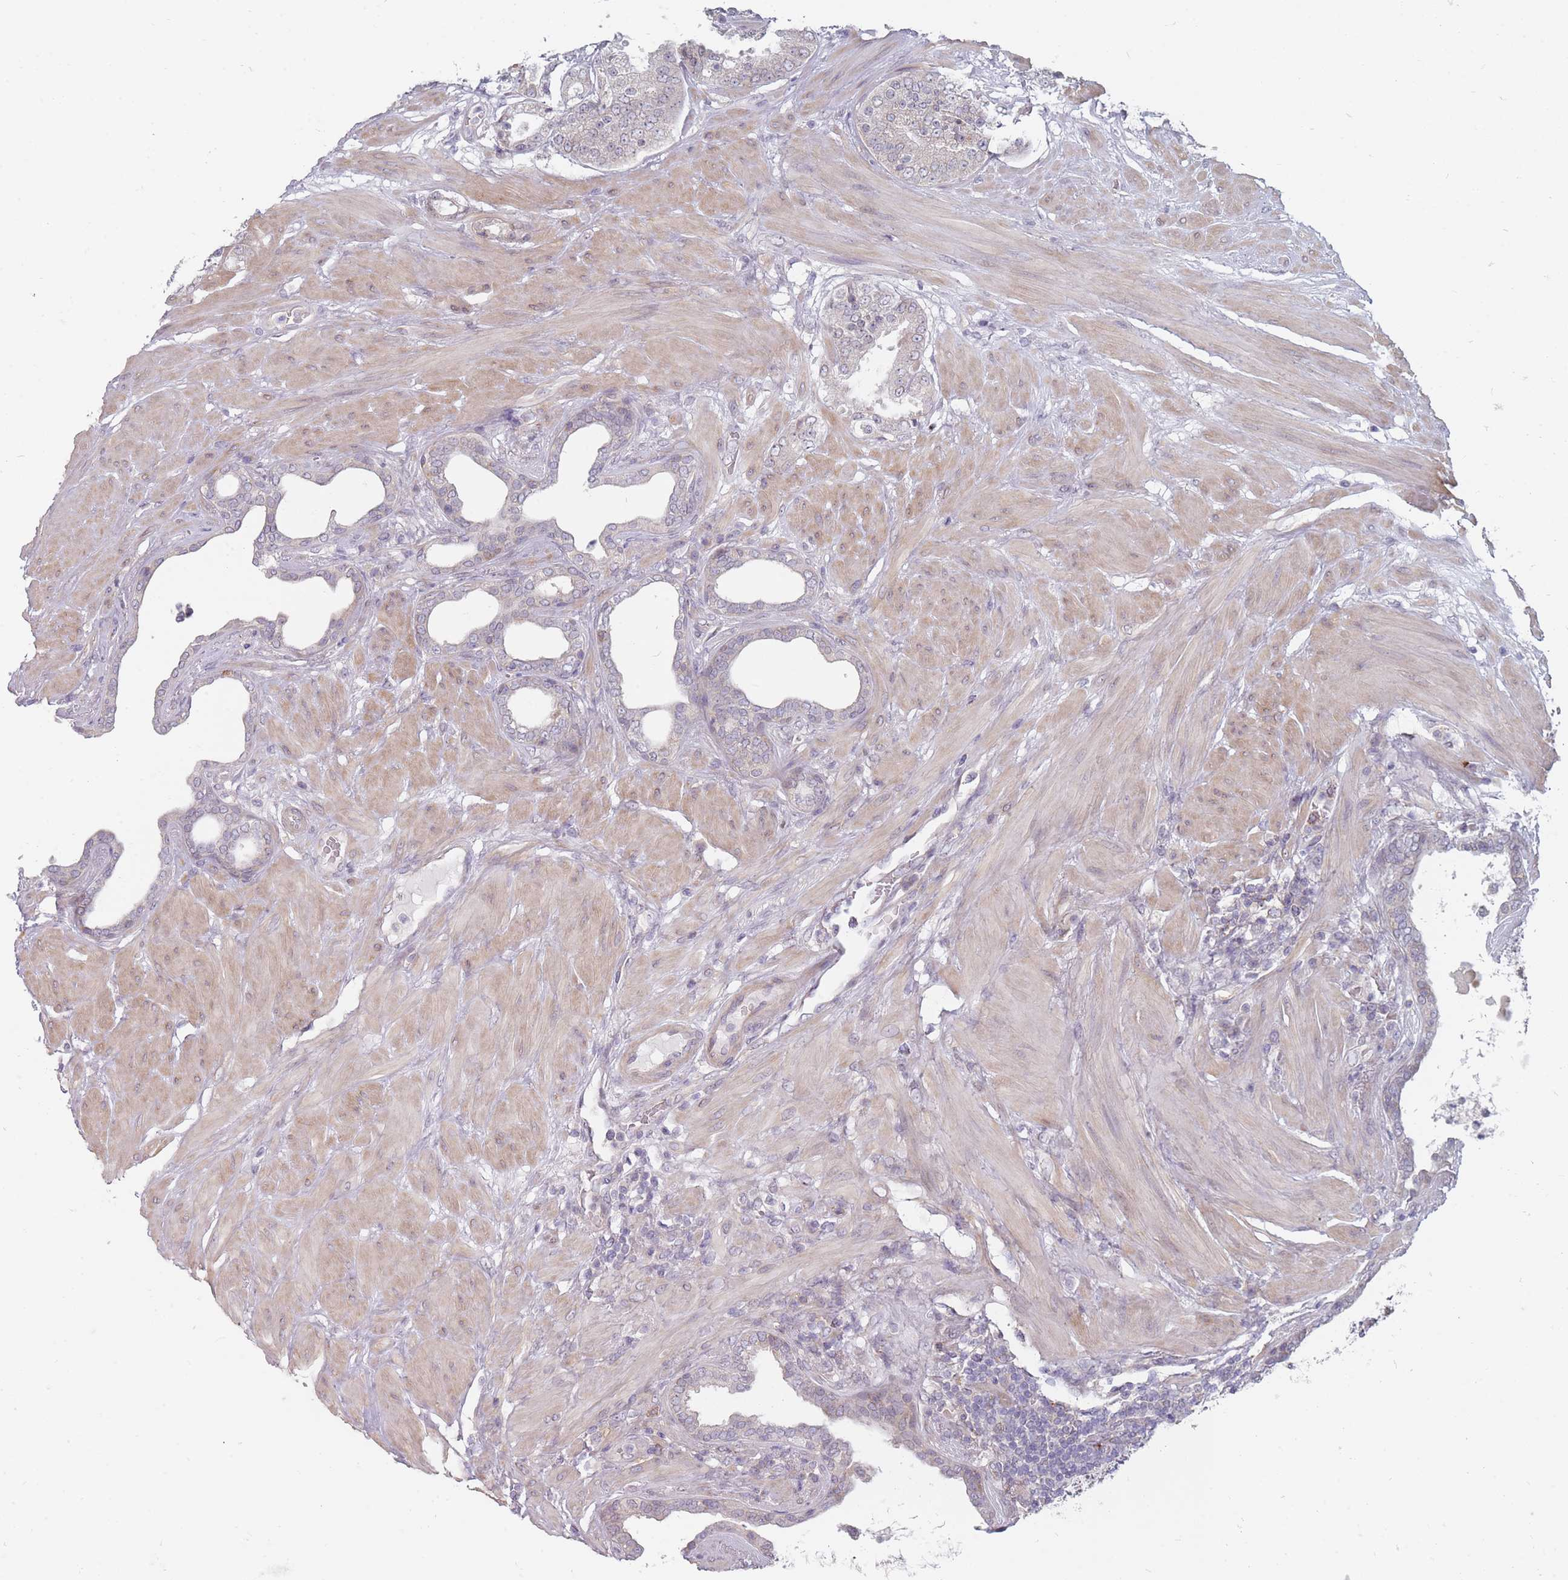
{"staining": {"intensity": "negative", "quantity": "none", "location": "none"}, "tissue": "prostate cancer", "cell_type": "Tumor cells", "image_type": "cancer", "snomed": [{"axis": "morphology", "description": "Adenocarcinoma, High grade"}, {"axis": "topography", "description": "Prostate"}], "caption": "DAB immunohistochemical staining of human prostate cancer reveals no significant staining in tumor cells.", "gene": "PCDH12", "patient": {"sex": "male", "age": 68}}